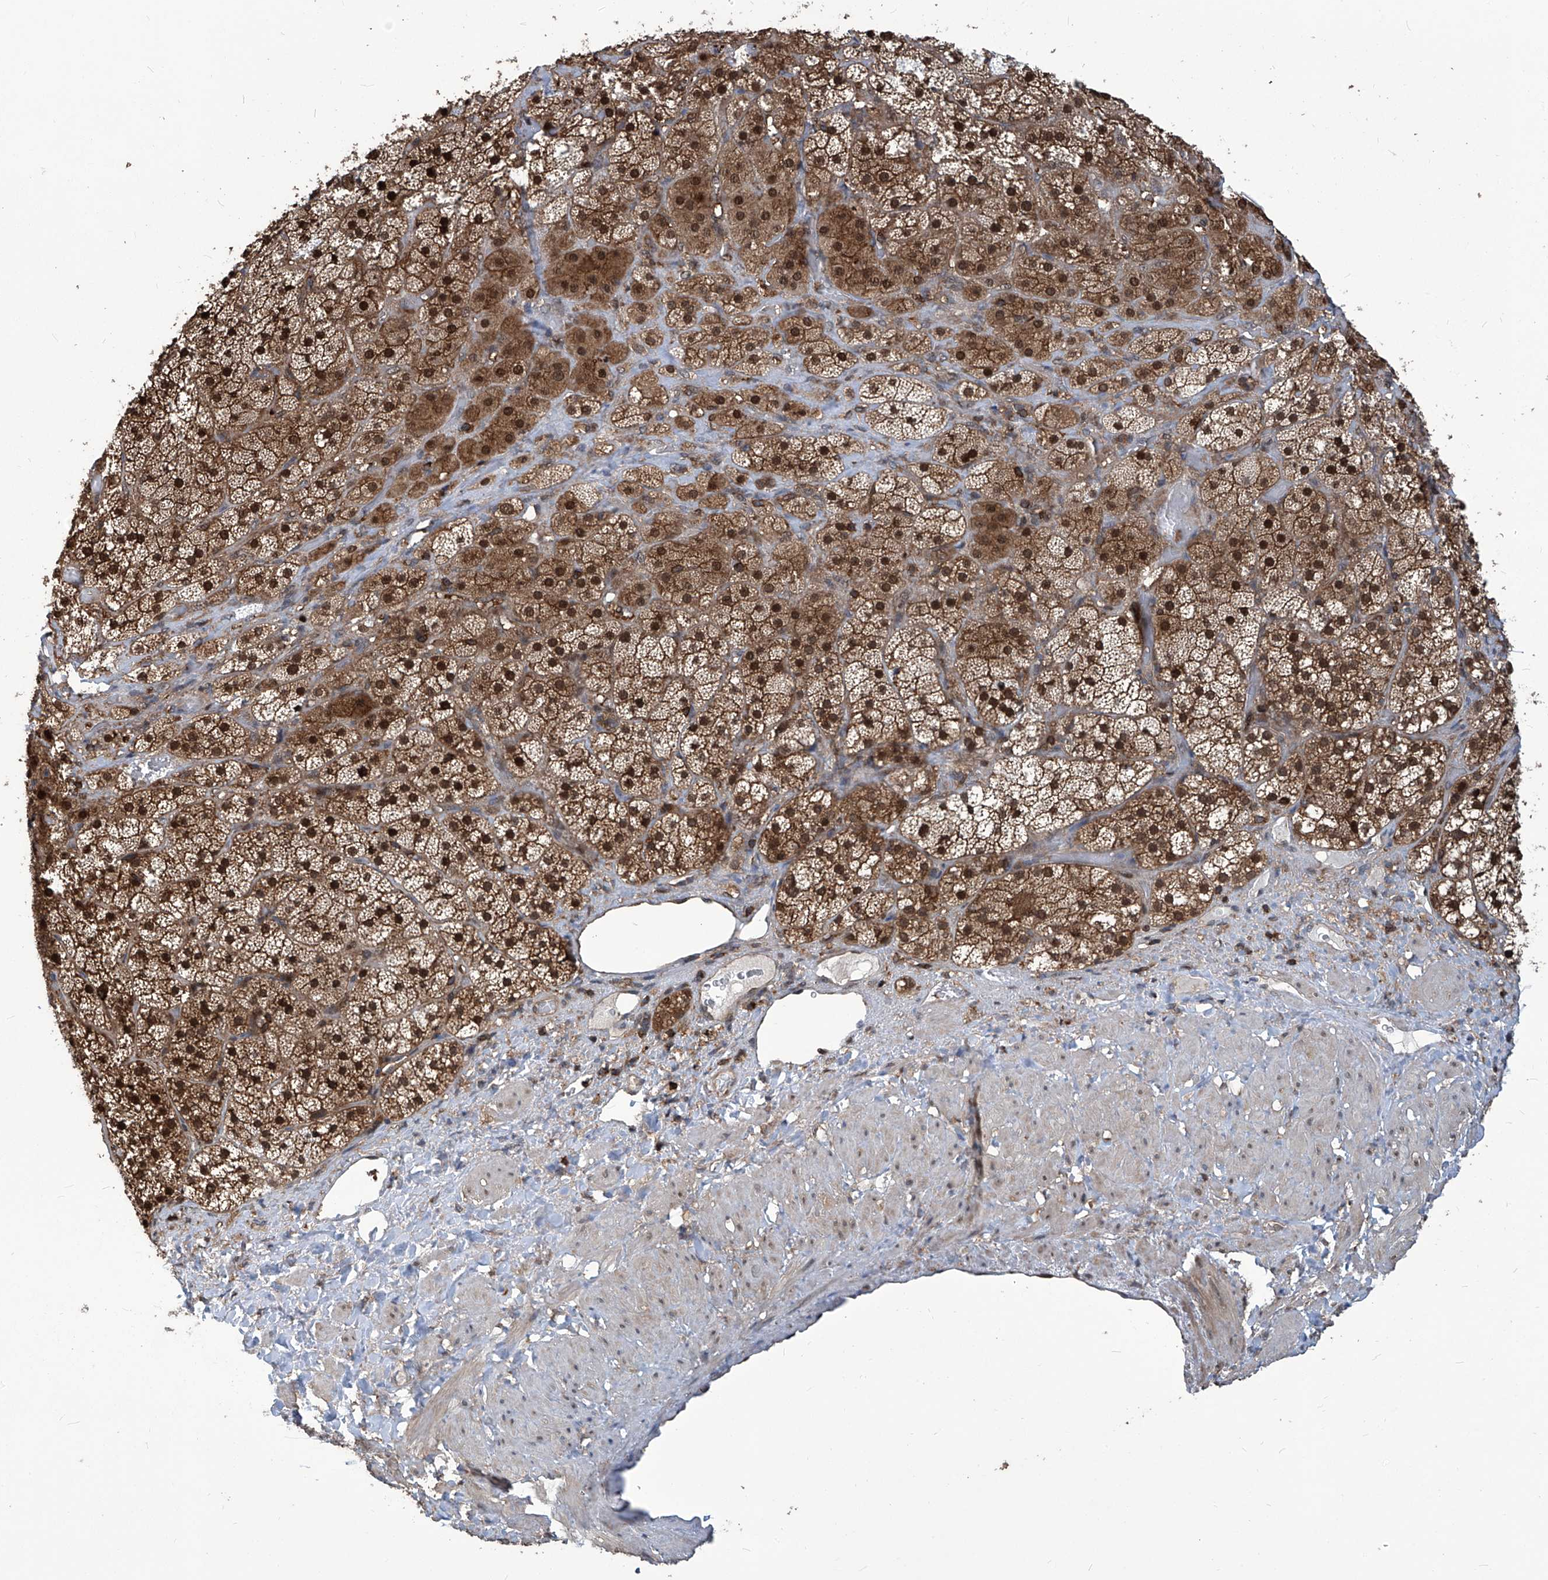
{"staining": {"intensity": "strong", "quantity": ">75%", "location": "cytoplasmic/membranous,nuclear"}, "tissue": "adrenal gland", "cell_type": "Glandular cells", "image_type": "normal", "snomed": [{"axis": "morphology", "description": "Normal tissue, NOS"}, {"axis": "topography", "description": "Adrenal gland"}], "caption": "Immunohistochemistry (DAB (3,3'-diaminobenzidine)) staining of benign adrenal gland exhibits strong cytoplasmic/membranous,nuclear protein staining in approximately >75% of glandular cells. (IHC, brightfield microscopy, high magnification).", "gene": "PSMB1", "patient": {"sex": "male", "age": 57}}